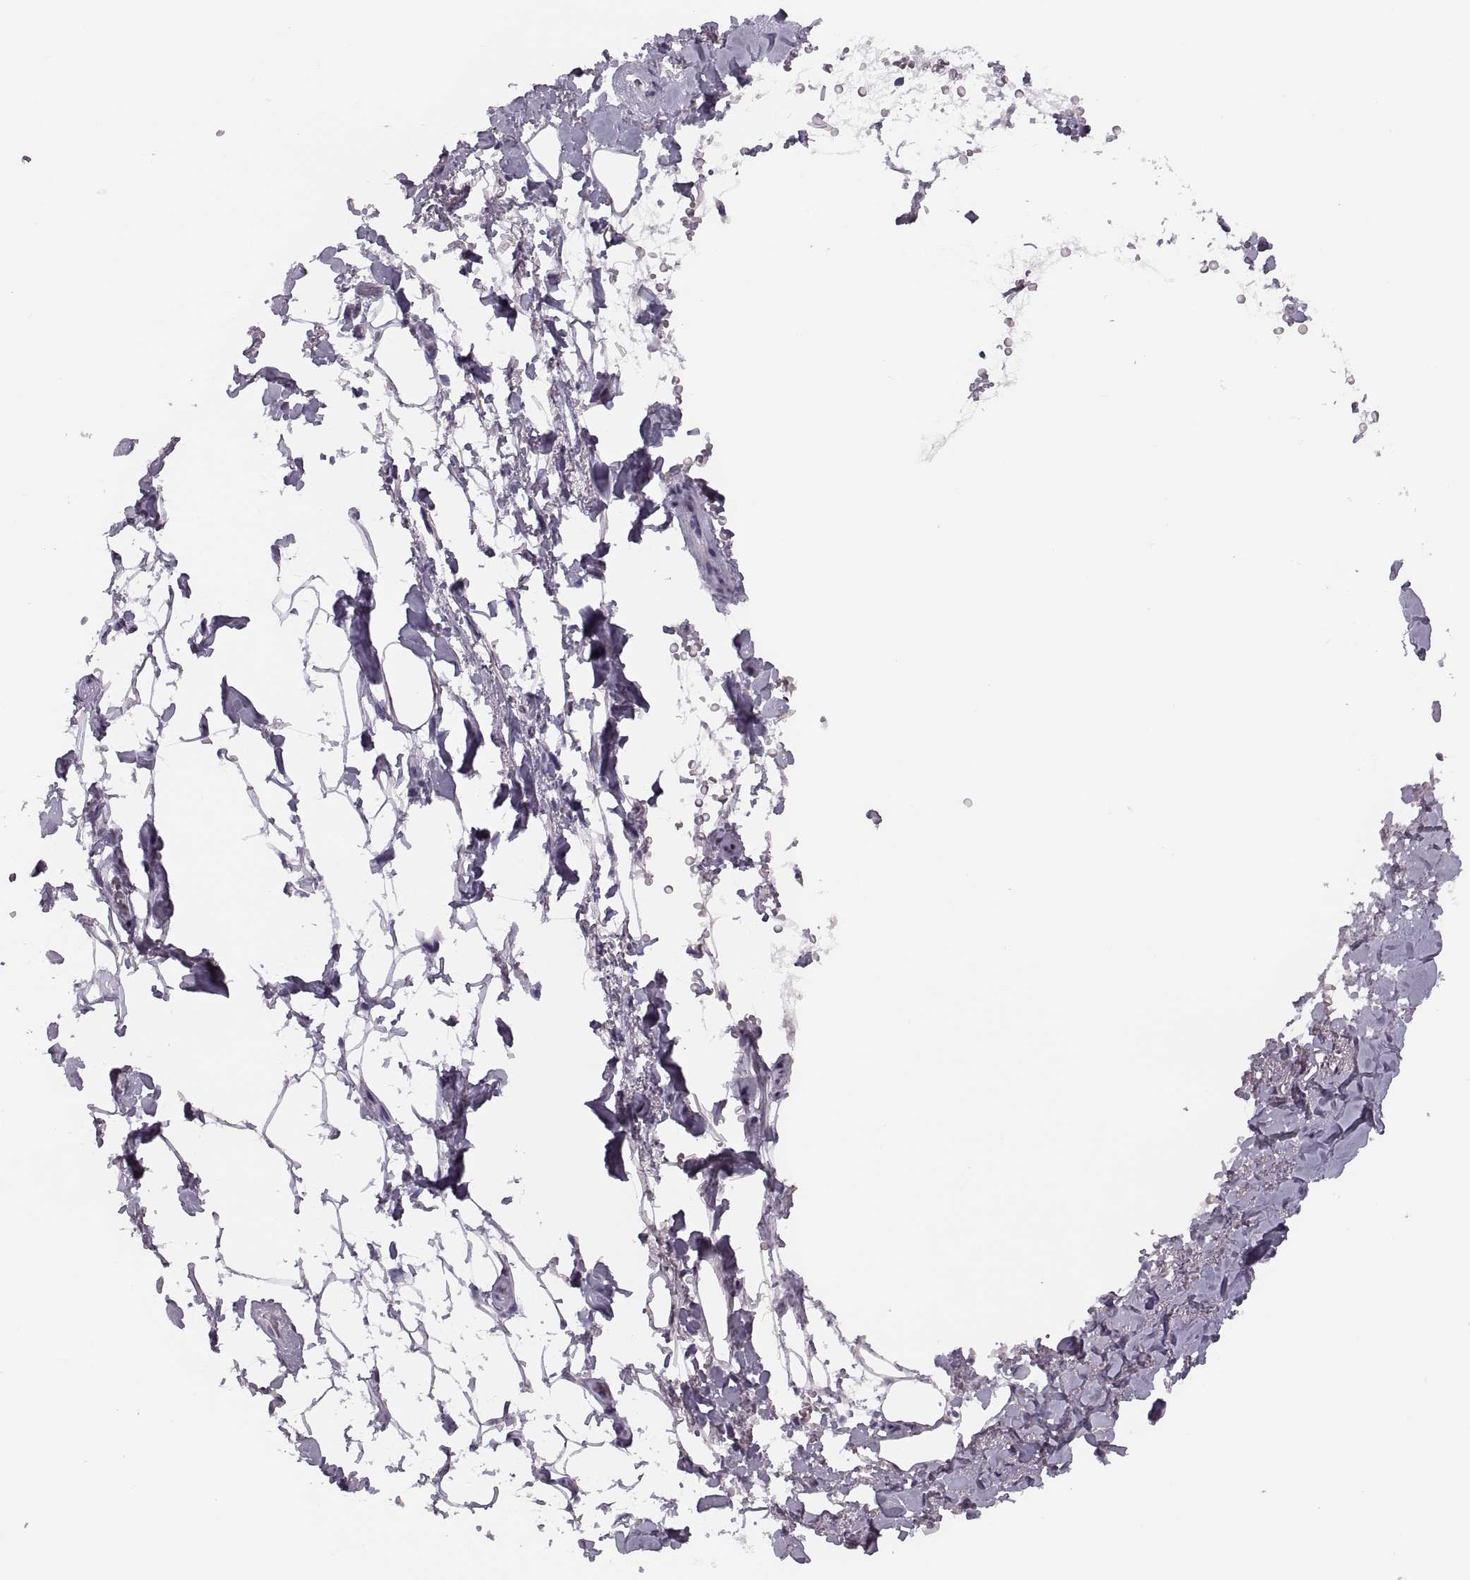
{"staining": {"intensity": "negative", "quantity": "none", "location": "none"}, "tissue": "adipose tissue", "cell_type": "Adipocytes", "image_type": "normal", "snomed": [{"axis": "morphology", "description": "Normal tissue, NOS"}, {"axis": "topography", "description": "Anal"}, {"axis": "topography", "description": "Peripheral nerve tissue"}], "caption": "IHC of normal adipose tissue displays no staining in adipocytes. Brightfield microscopy of immunohistochemistry (IHC) stained with DAB (brown) and hematoxylin (blue), captured at high magnification.", "gene": "FAM24A", "patient": {"sex": "male", "age": 53}}